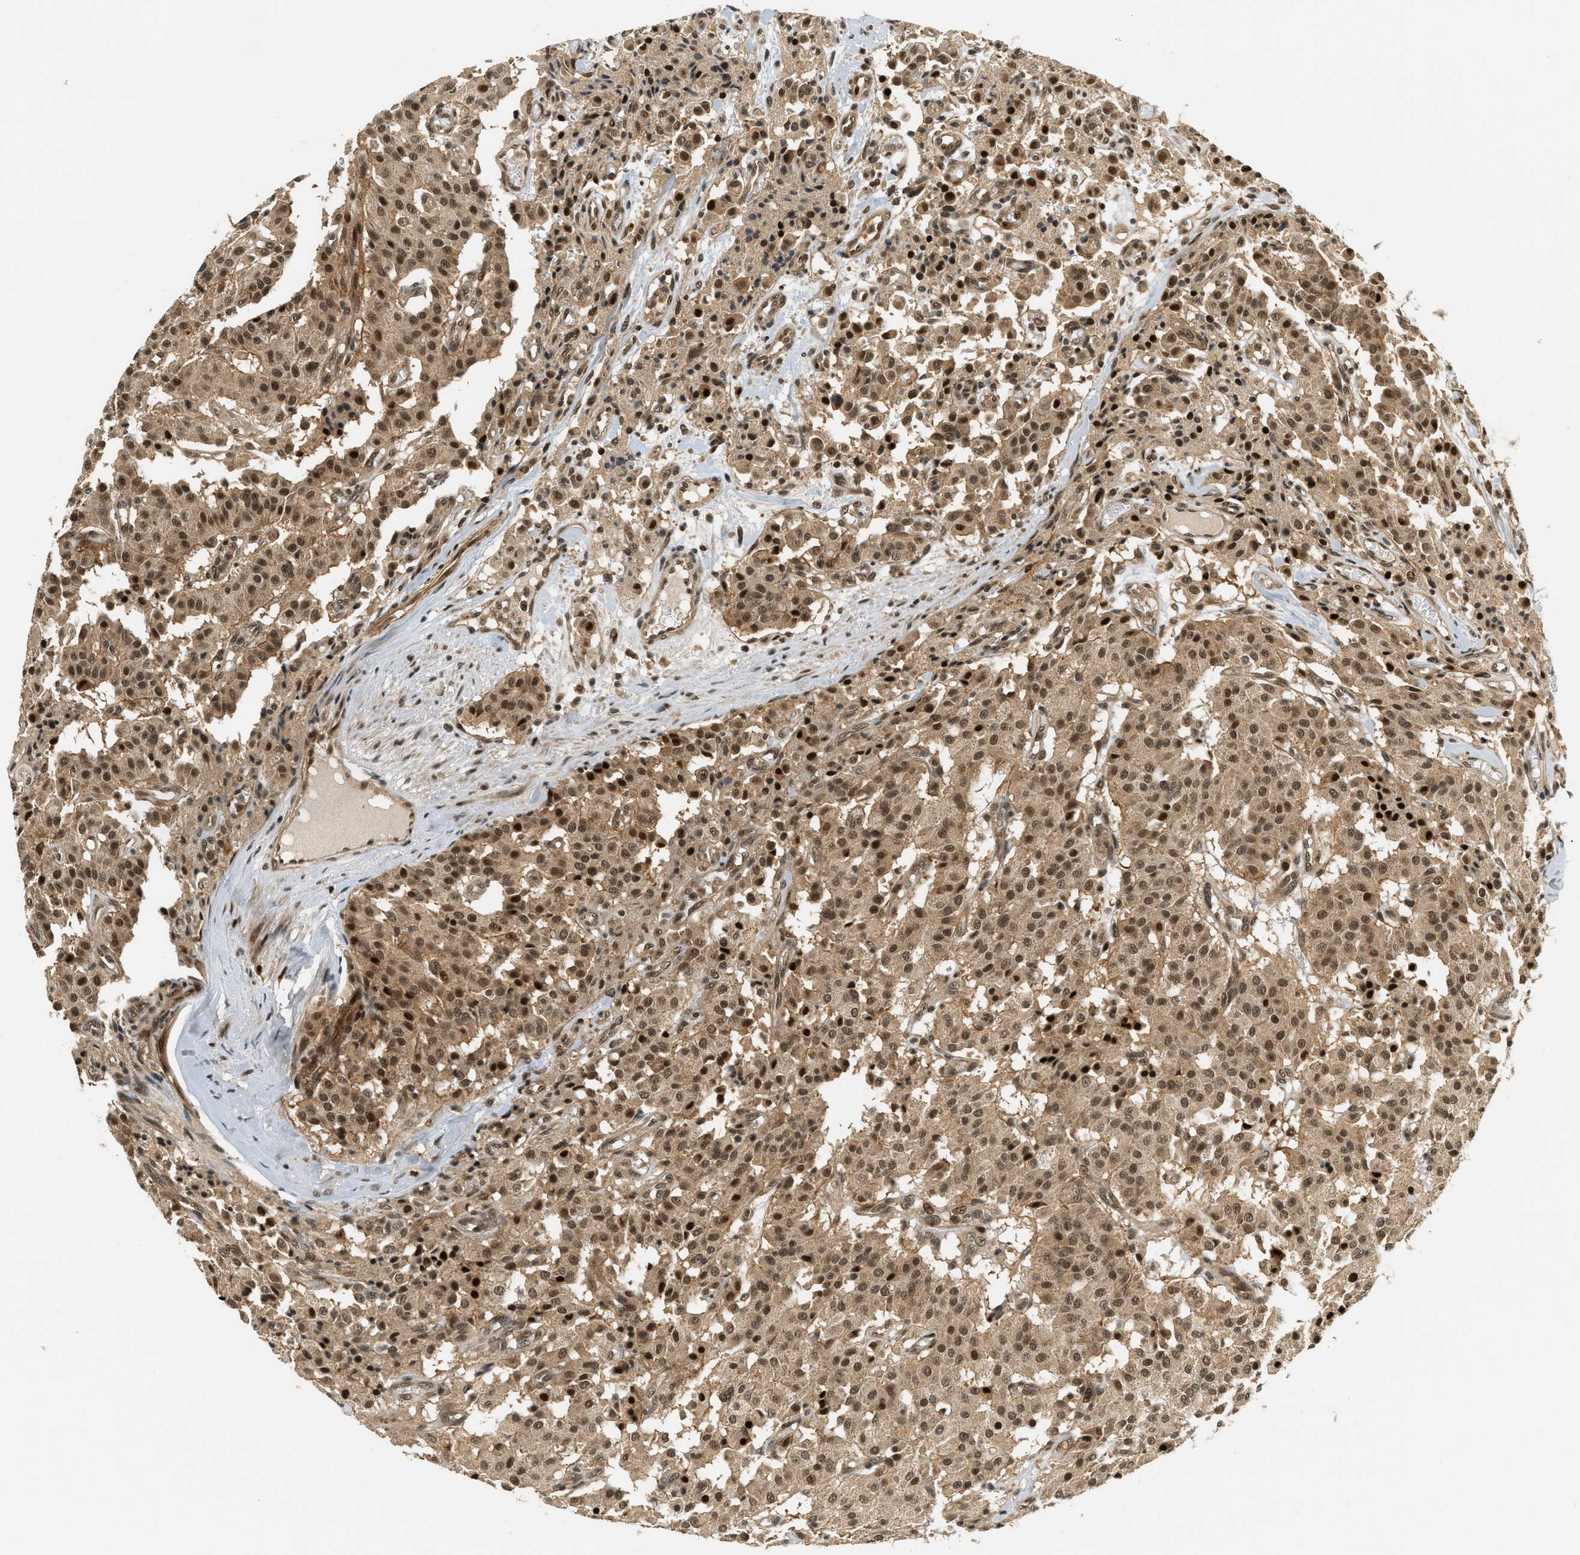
{"staining": {"intensity": "strong", "quantity": ">75%", "location": "cytoplasmic/membranous,nuclear"}, "tissue": "carcinoid", "cell_type": "Tumor cells", "image_type": "cancer", "snomed": [{"axis": "morphology", "description": "Carcinoid, malignant, NOS"}, {"axis": "topography", "description": "Lung"}], "caption": "IHC (DAB (3,3'-diaminobenzidine)) staining of human carcinoid (malignant) displays strong cytoplasmic/membranous and nuclear protein positivity in about >75% of tumor cells.", "gene": "FOXM1", "patient": {"sex": "male", "age": 30}}